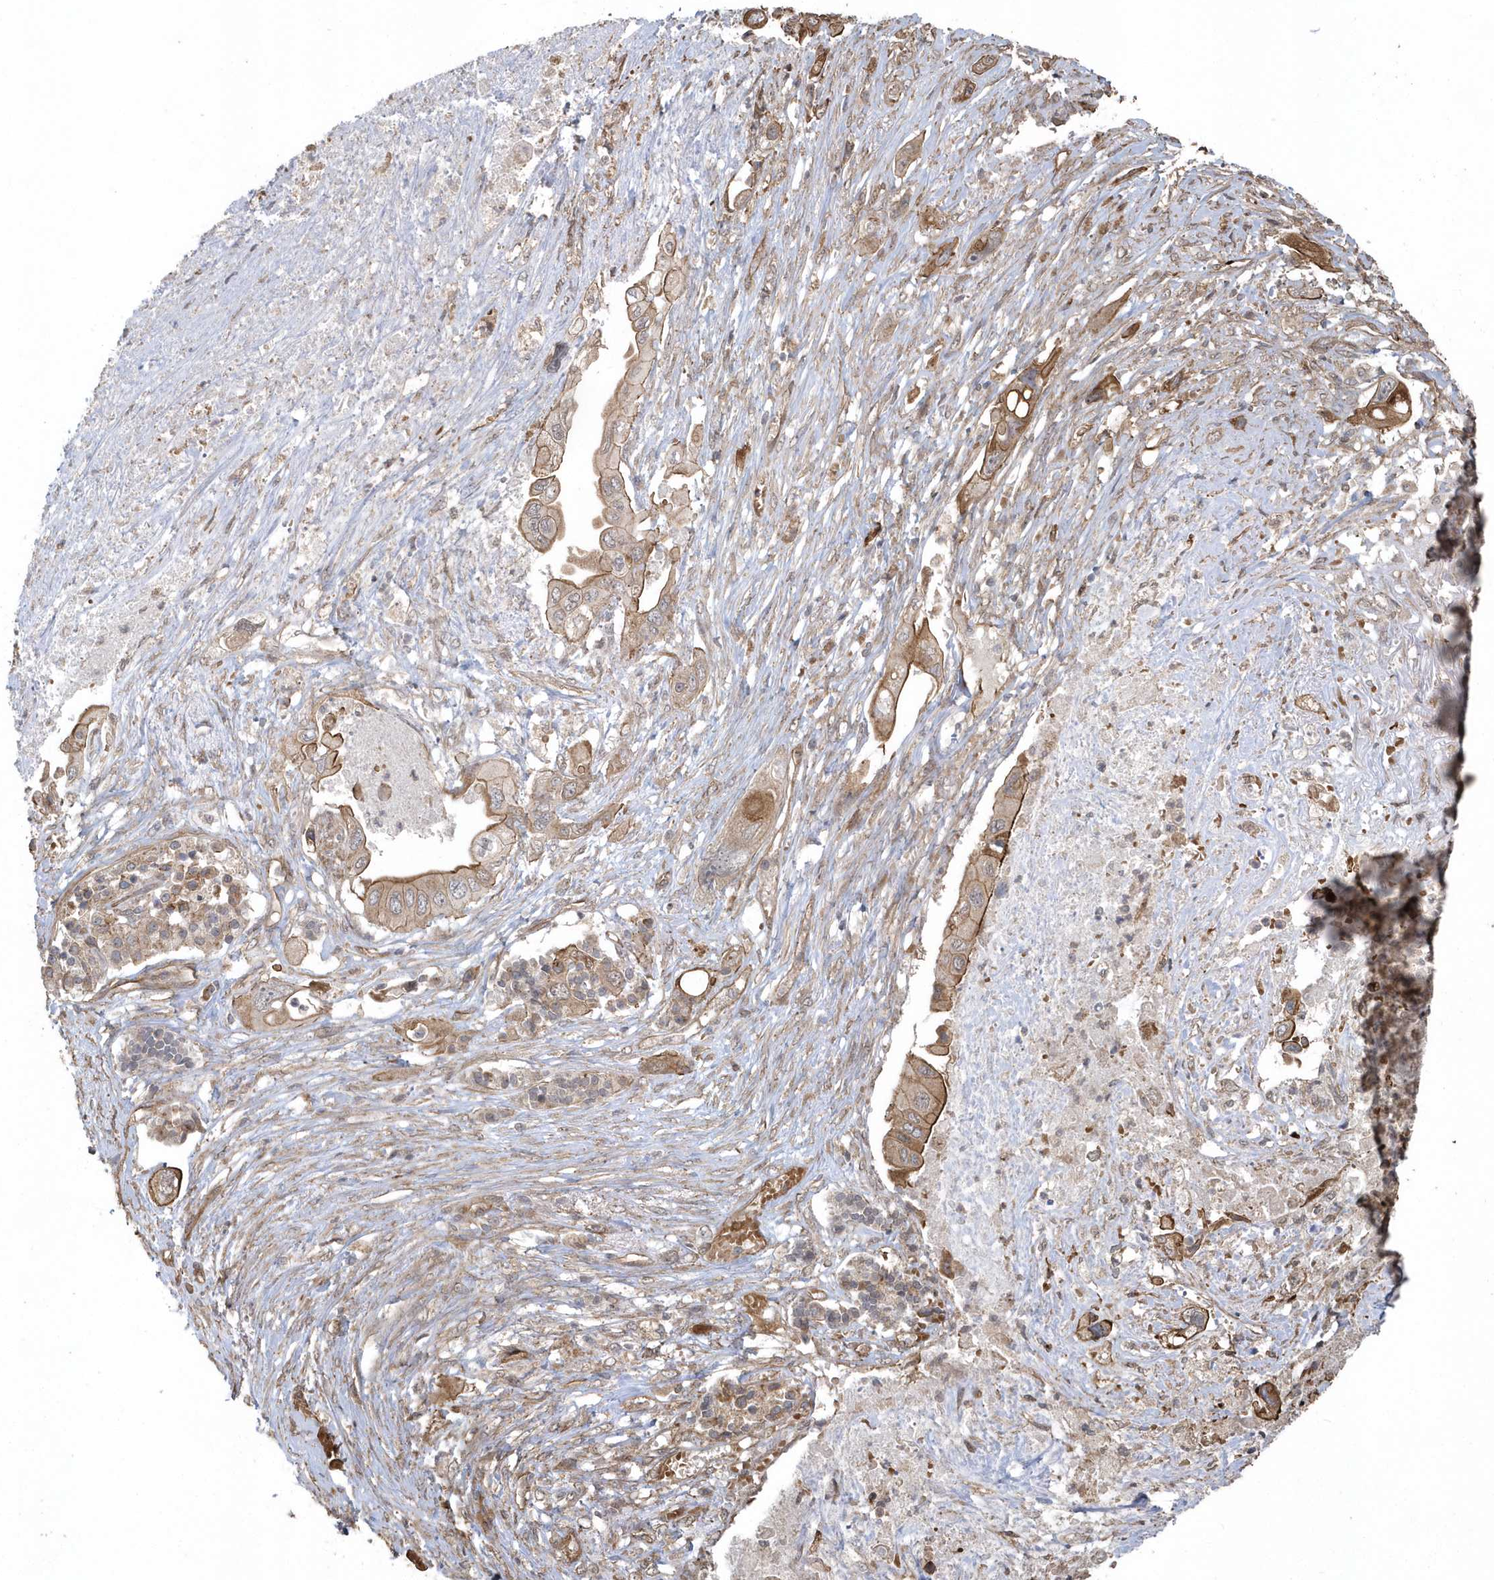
{"staining": {"intensity": "moderate", "quantity": ">75%", "location": "cytoplasmic/membranous"}, "tissue": "pancreatic cancer", "cell_type": "Tumor cells", "image_type": "cancer", "snomed": [{"axis": "morphology", "description": "Adenocarcinoma, NOS"}, {"axis": "topography", "description": "Pancreas"}], "caption": "Adenocarcinoma (pancreatic) stained with IHC displays moderate cytoplasmic/membranous expression in about >75% of tumor cells.", "gene": "HERPUD1", "patient": {"sex": "male", "age": 66}}